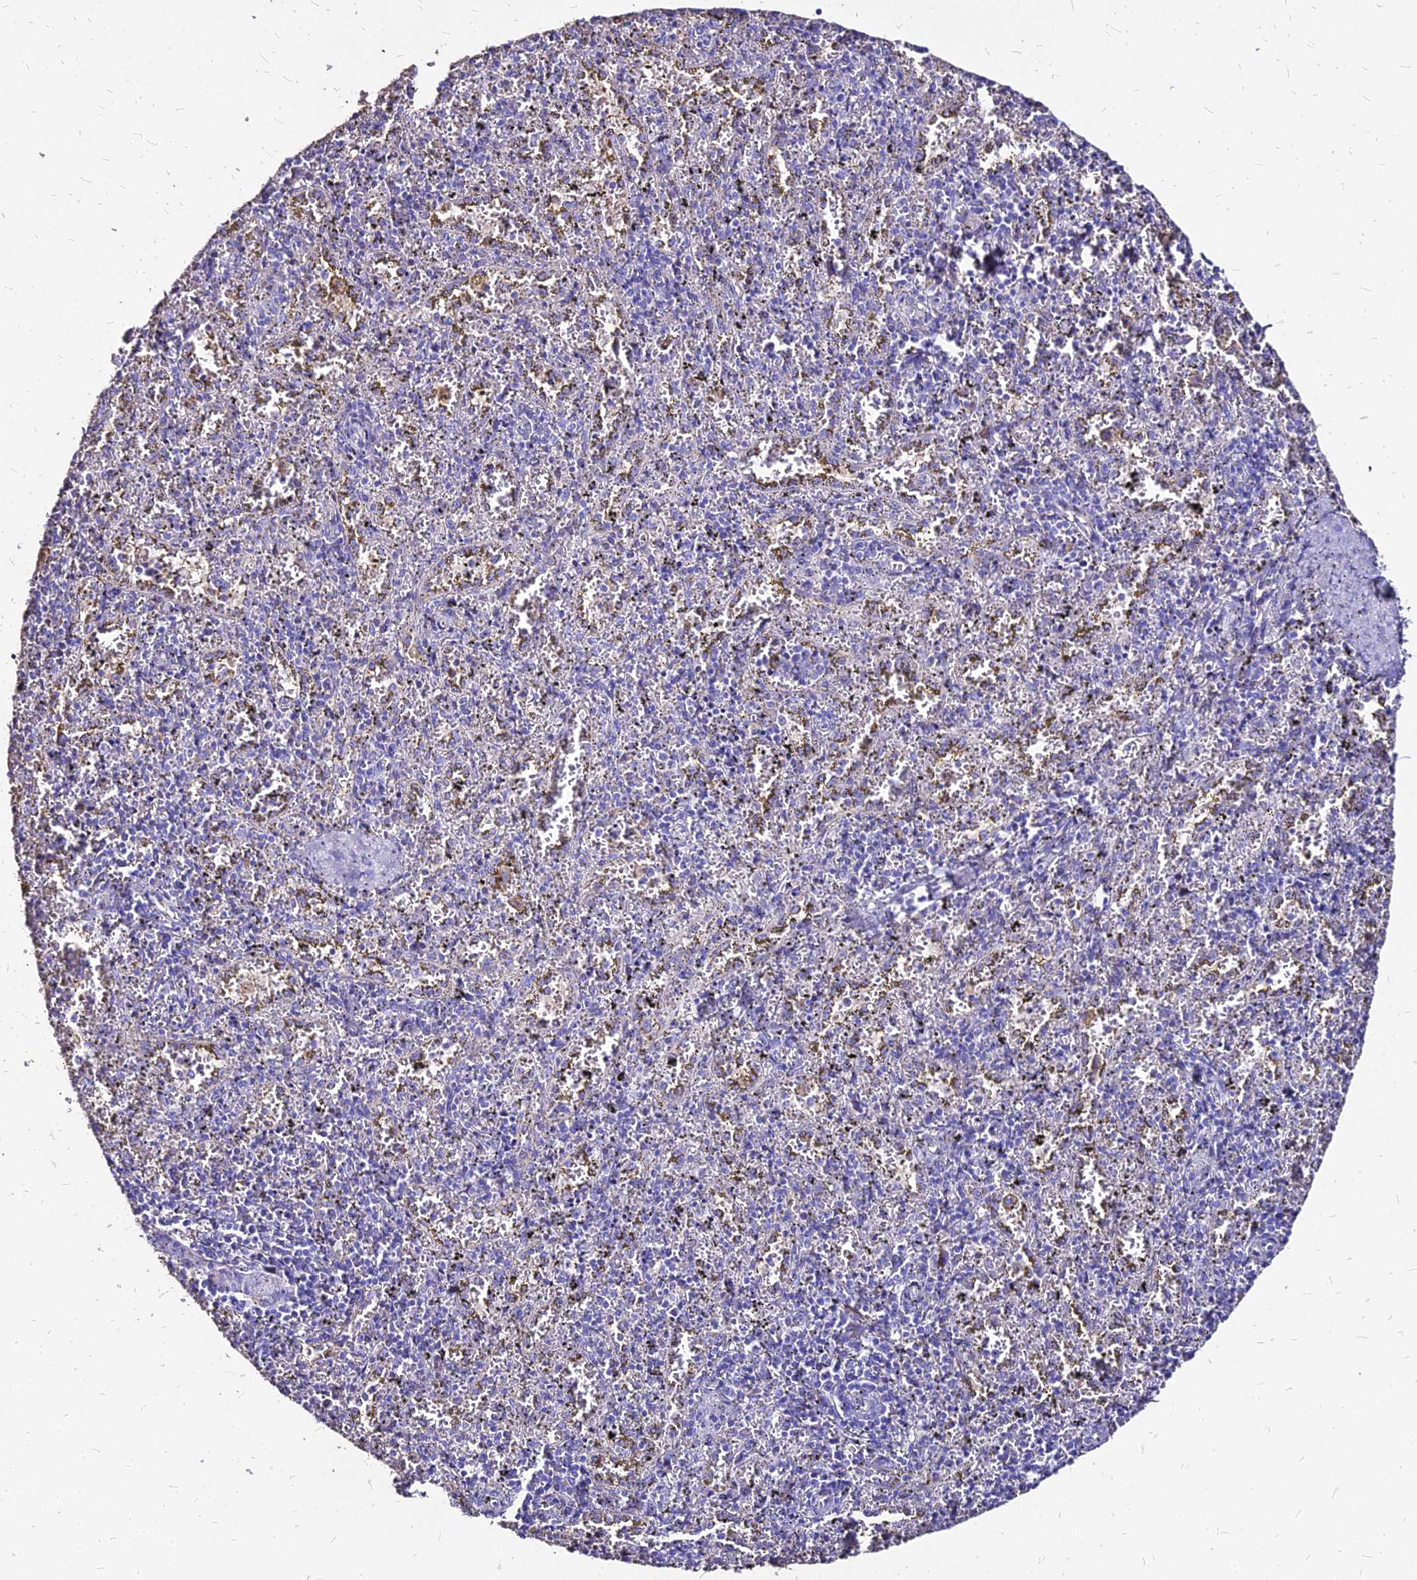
{"staining": {"intensity": "negative", "quantity": "none", "location": "none"}, "tissue": "spleen", "cell_type": "Cells in red pulp", "image_type": "normal", "snomed": [{"axis": "morphology", "description": "Normal tissue, NOS"}, {"axis": "topography", "description": "Spleen"}], "caption": "Immunohistochemistry of unremarkable spleen demonstrates no expression in cells in red pulp. Brightfield microscopy of IHC stained with DAB (brown) and hematoxylin (blue), captured at high magnification.", "gene": "NME5", "patient": {"sex": "male", "age": 11}}